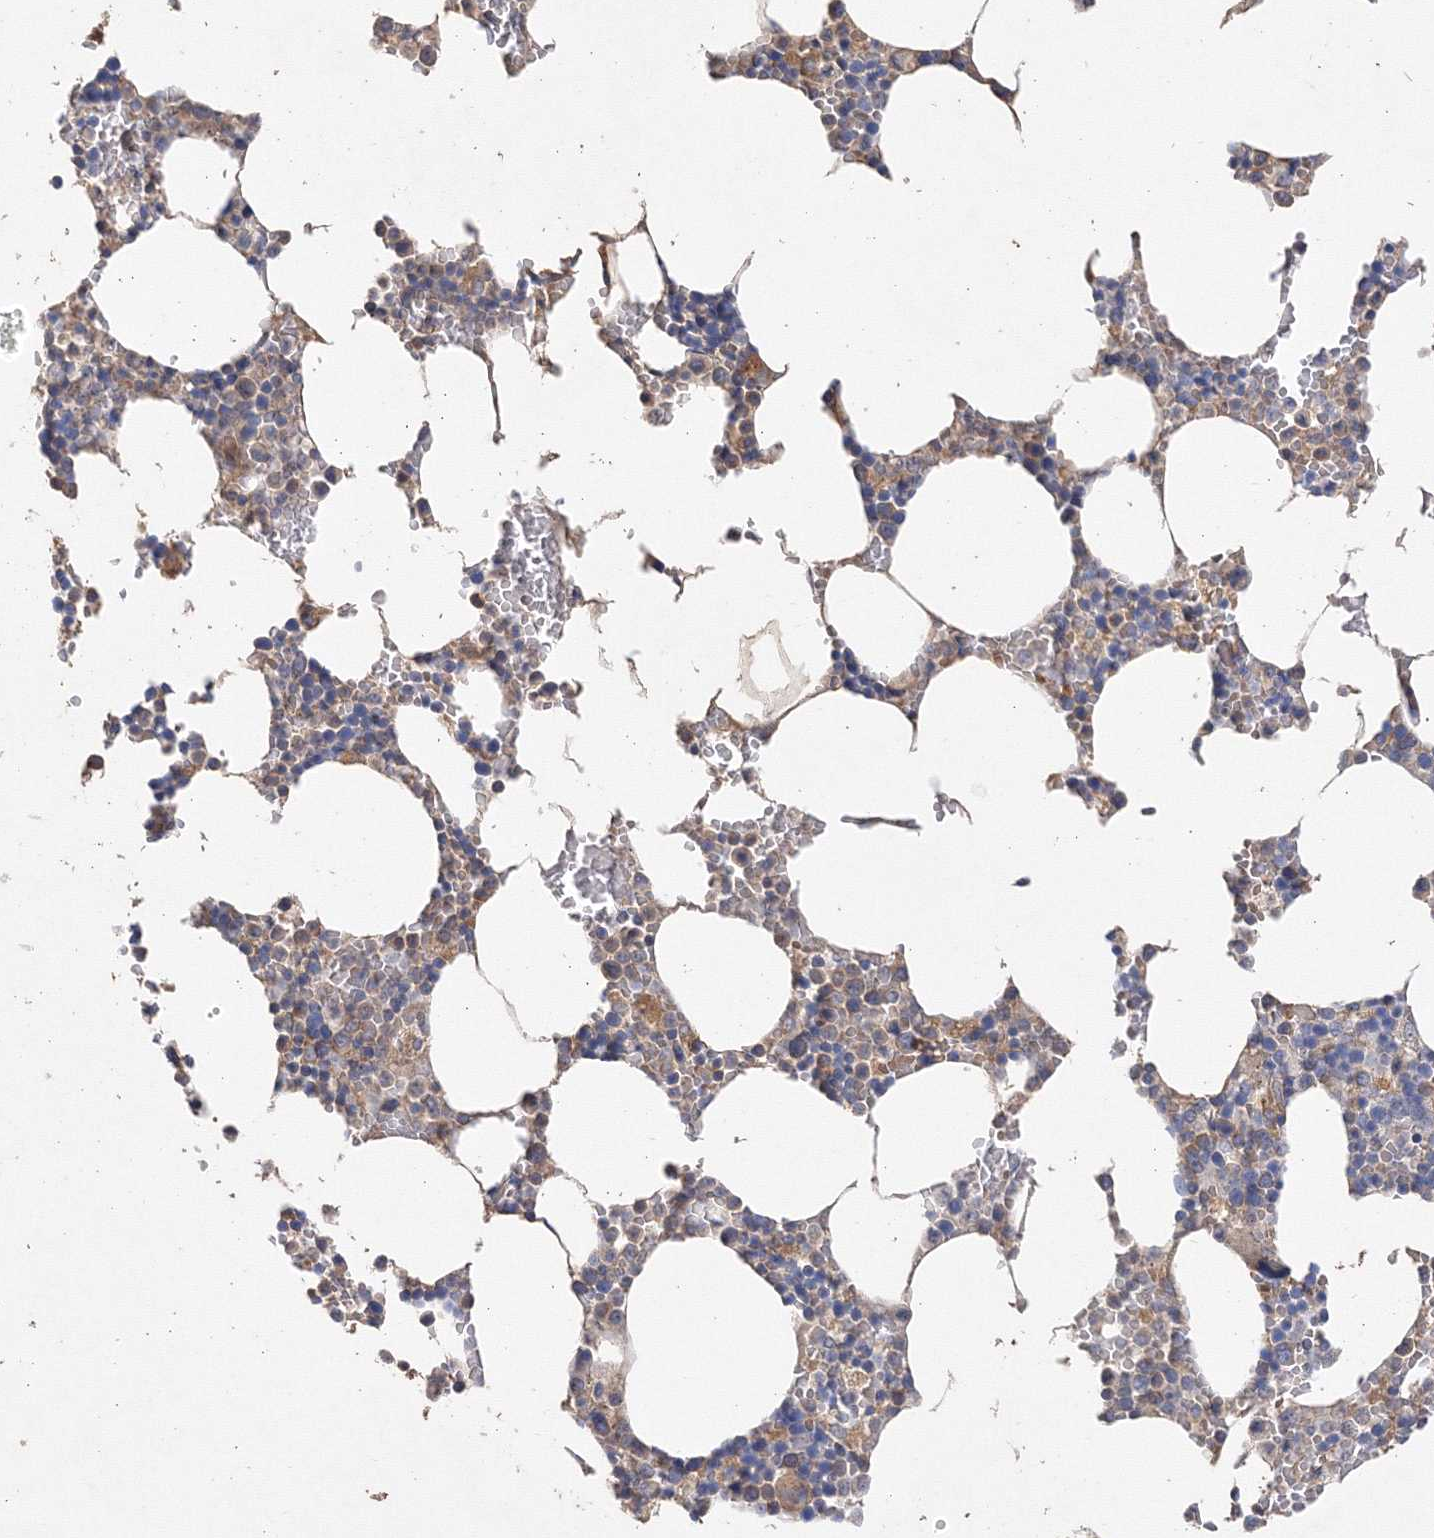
{"staining": {"intensity": "moderate", "quantity": "<25%", "location": "cytoplasmic/membranous"}, "tissue": "bone marrow", "cell_type": "Hematopoietic cells", "image_type": "normal", "snomed": [{"axis": "morphology", "description": "Normal tissue, NOS"}, {"axis": "topography", "description": "Bone marrow"}], "caption": "Immunohistochemistry (IHC) (DAB) staining of unremarkable human bone marrow shows moderate cytoplasmic/membranous protein expression in approximately <25% of hematopoietic cells. (DAB = brown stain, brightfield microscopy at high magnification).", "gene": "GRINA", "patient": {"sex": "male", "age": 70}}